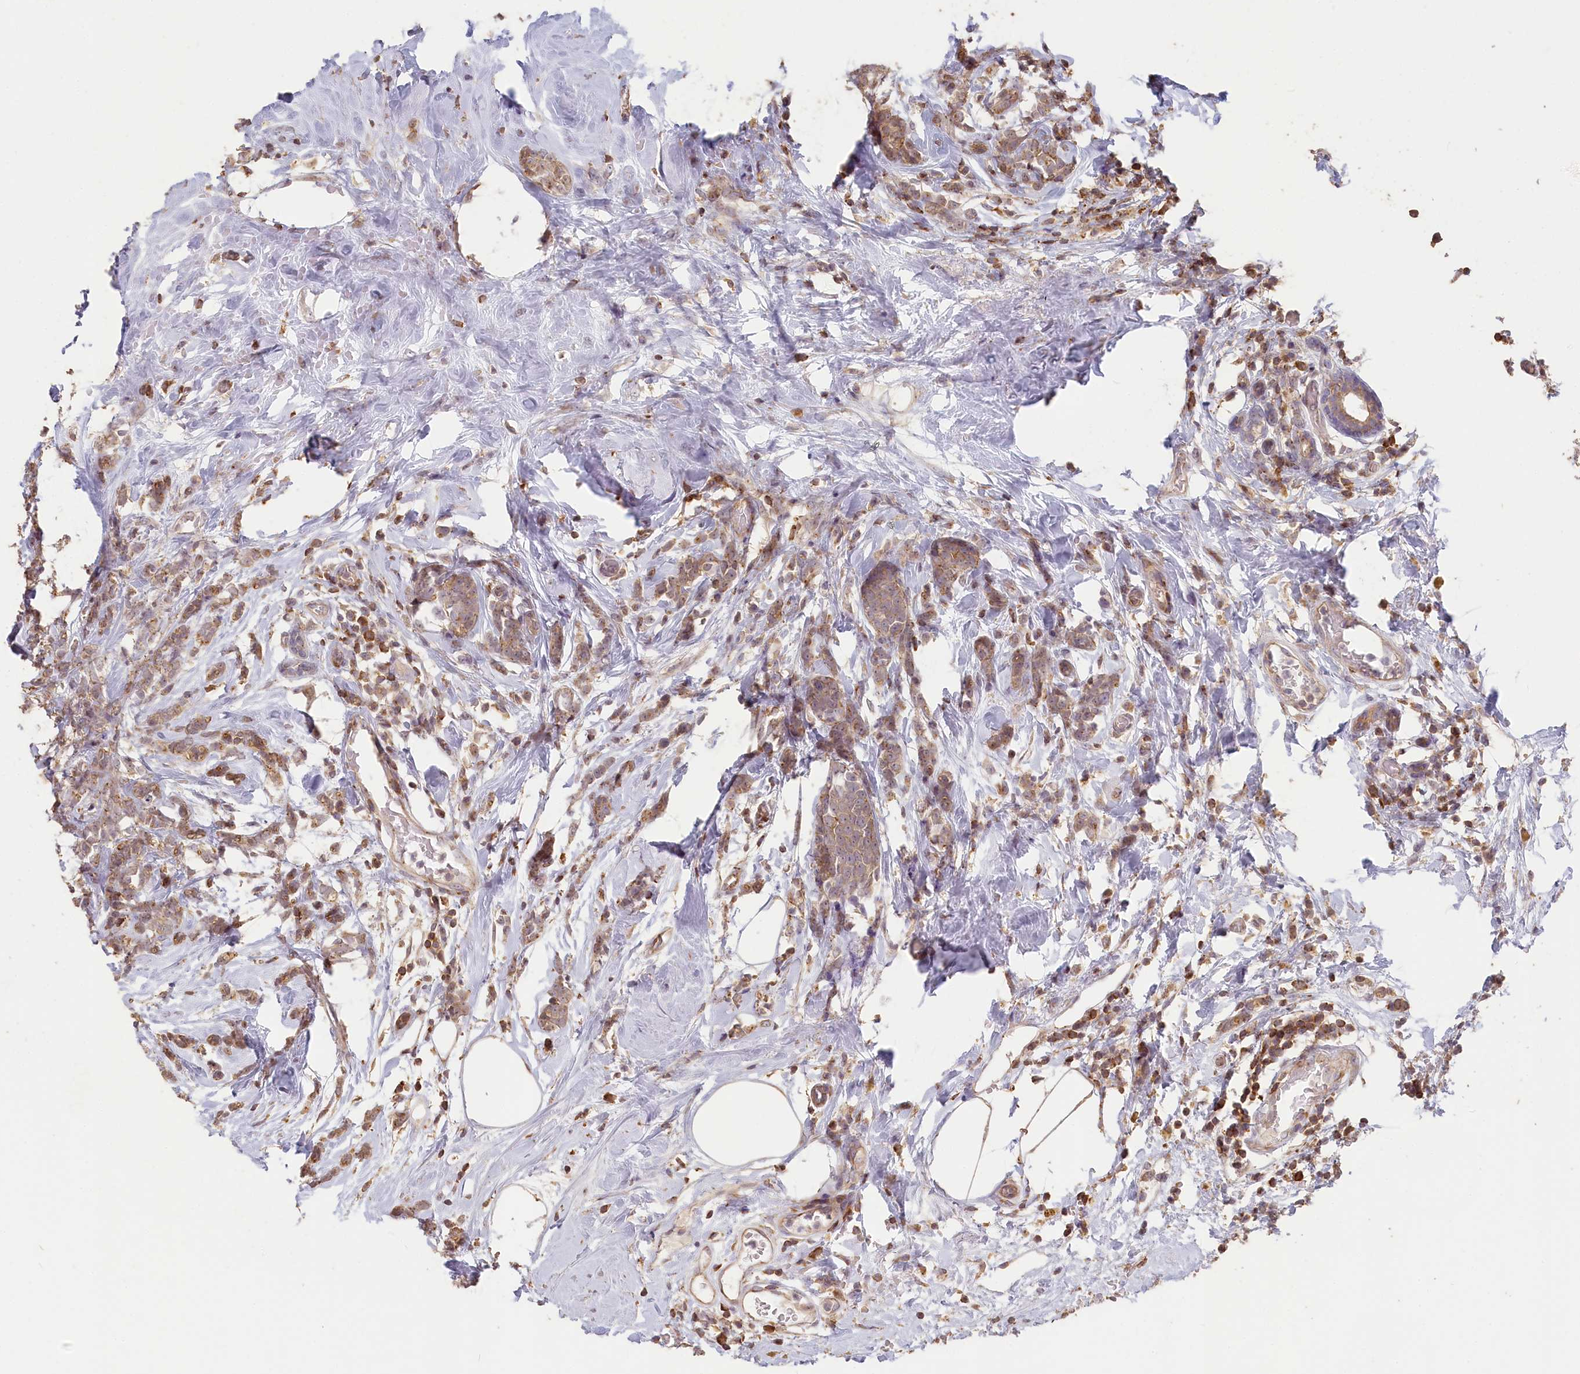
{"staining": {"intensity": "weak", "quantity": ">75%", "location": "cytoplasmic/membranous,nuclear"}, "tissue": "breast cancer", "cell_type": "Tumor cells", "image_type": "cancer", "snomed": [{"axis": "morphology", "description": "Lobular carcinoma"}, {"axis": "topography", "description": "Breast"}], "caption": "High-magnification brightfield microscopy of breast lobular carcinoma stained with DAB (3,3'-diaminobenzidine) (brown) and counterstained with hematoxylin (blue). tumor cells exhibit weak cytoplasmic/membranous and nuclear positivity is appreciated in about>75% of cells.", "gene": "MADD", "patient": {"sex": "female", "age": 58}}